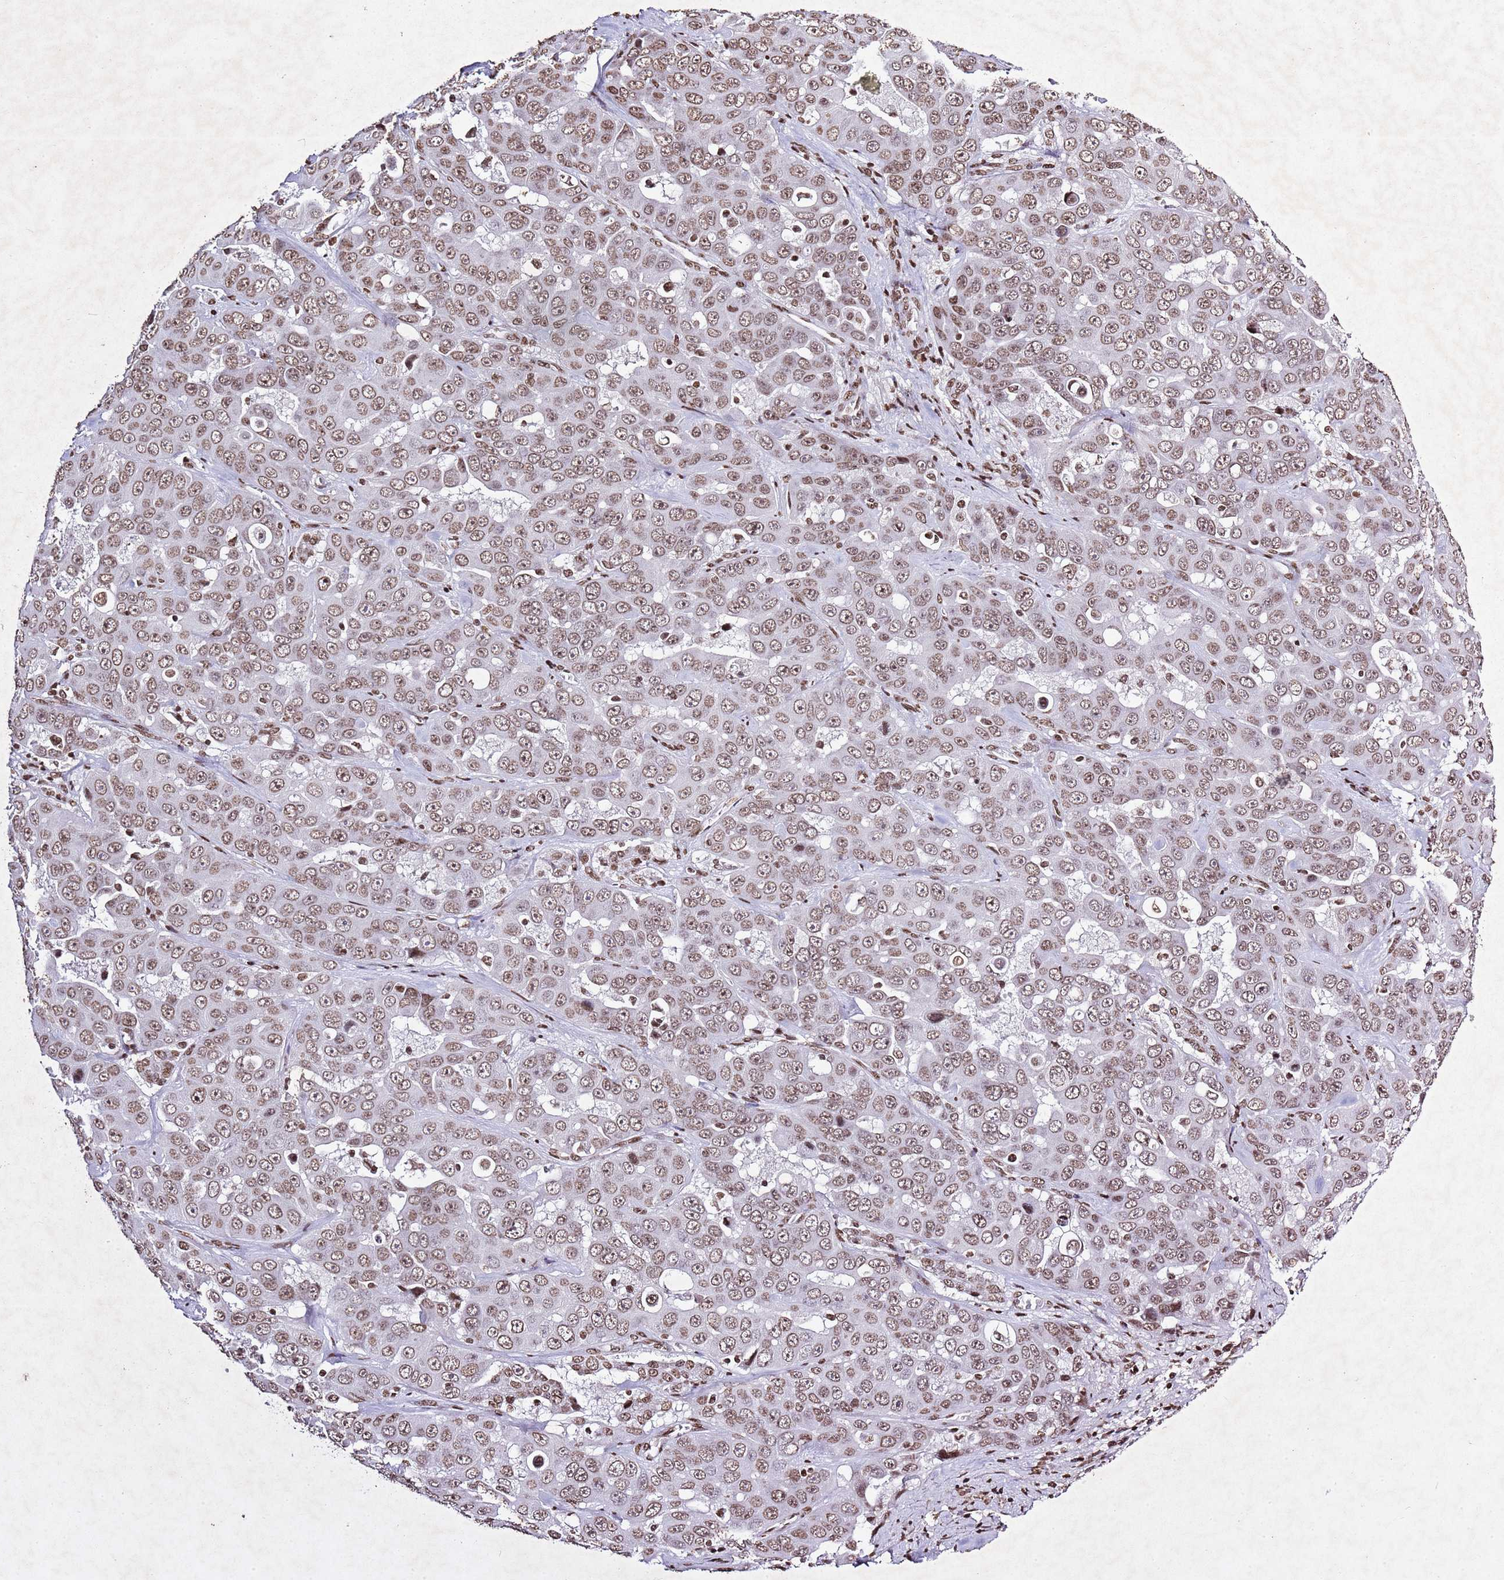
{"staining": {"intensity": "moderate", "quantity": ">75%", "location": "nuclear"}, "tissue": "liver cancer", "cell_type": "Tumor cells", "image_type": "cancer", "snomed": [{"axis": "morphology", "description": "Cholangiocarcinoma"}, {"axis": "topography", "description": "Liver"}], "caption": "A brown stain labels moderate nuclear positivity of a protein in human liver cancer tumor cells. (DAB IHC with brightfield microscopy, high magnification).", "gene": "BMAL1", "patient": {"sex": "female", "age": 52}}